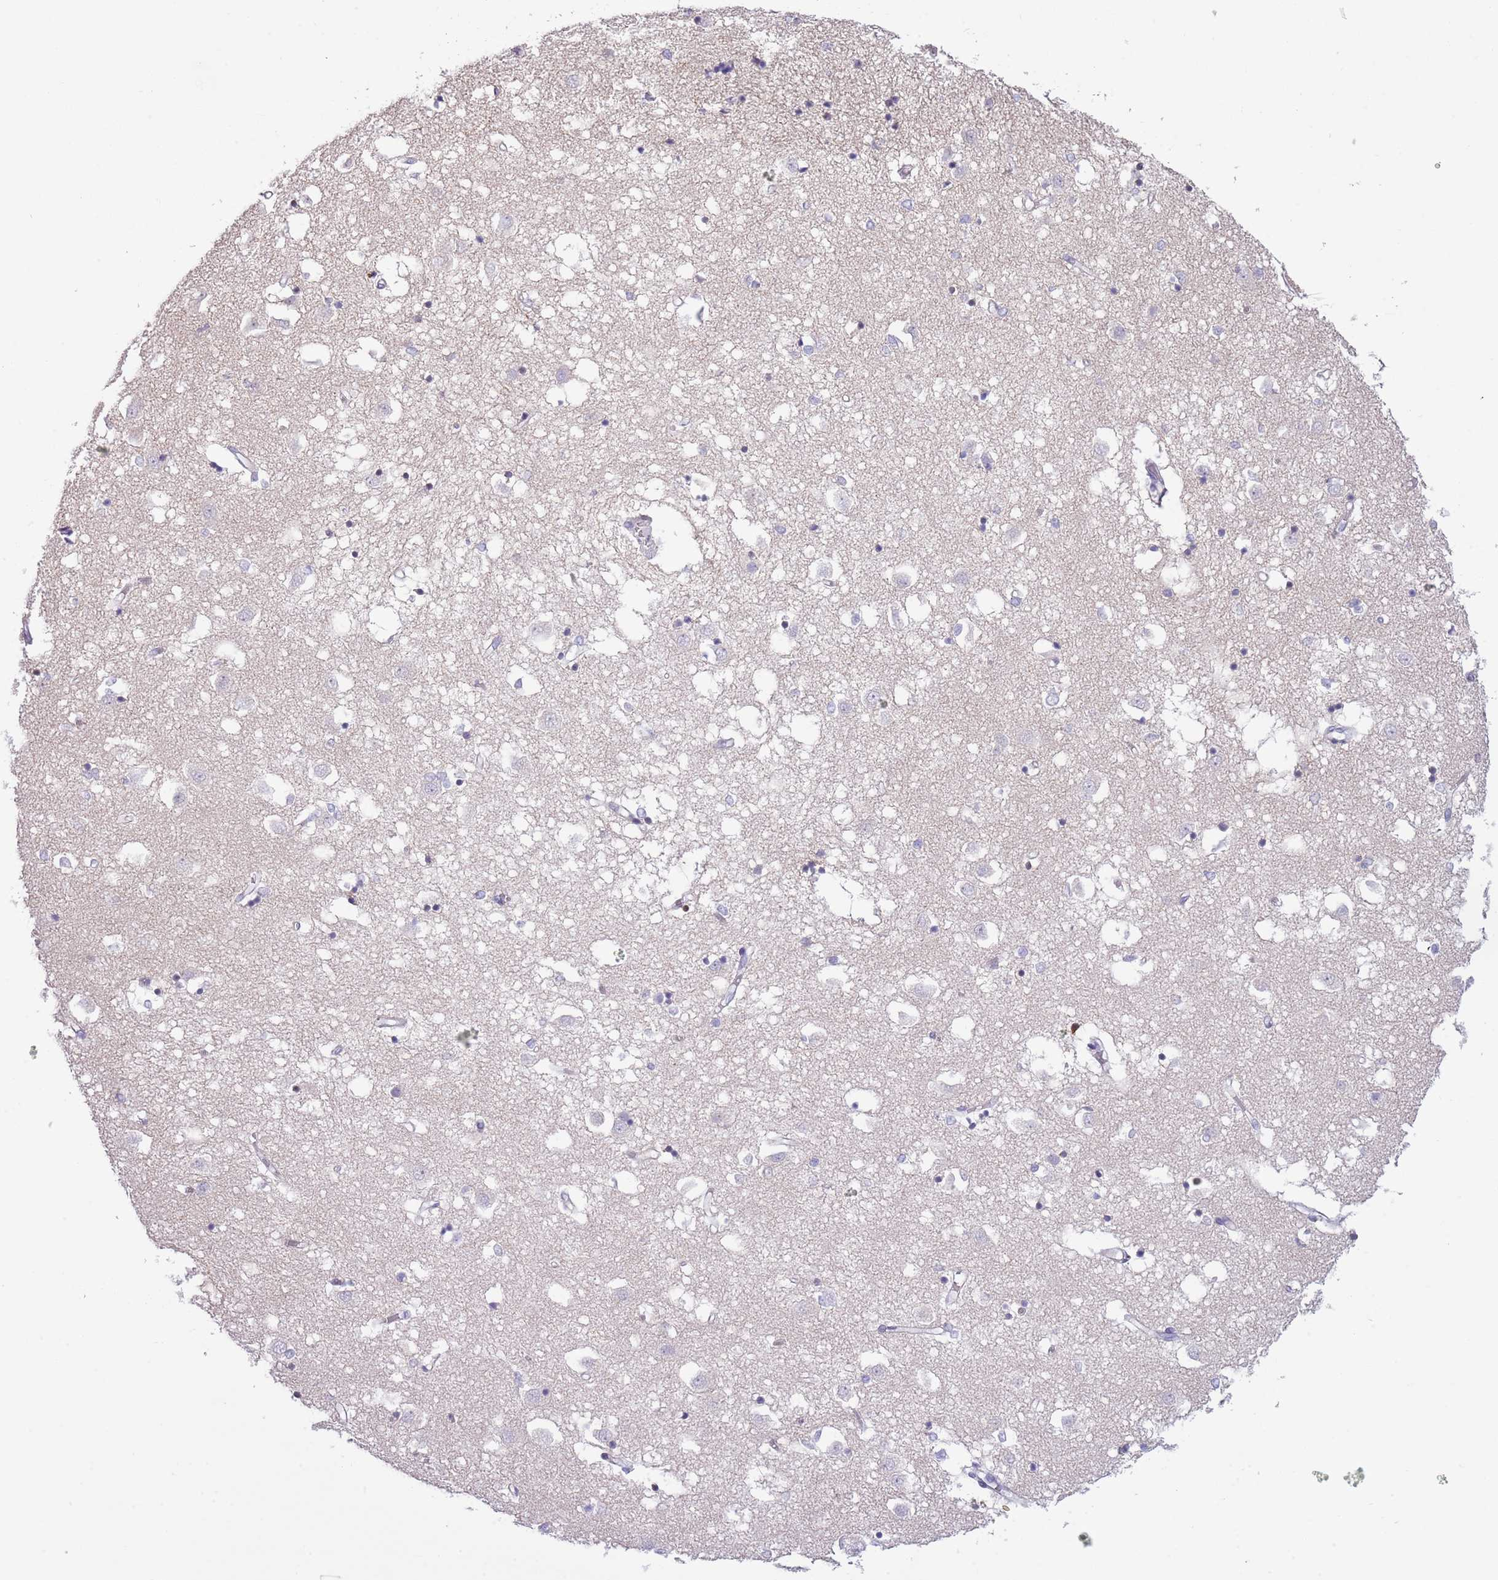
{"staining": {"intensity": "negative", "quantity": "none", "location": "none"}, "tissue": "caudate", "cell_type": "Glial cells", "image_type": "normal", "snomed": [{"axis": "morphology", "description": "Normal tissue, NOS"}, {"axis": "topography", "description": "Lateral ventricle wall"}], "caption": "Protein analysis of normal caudate reveals no significant expression in glial cells.", "gene": "ZFP2", "patient": {"sex": "male", "age": 70}}